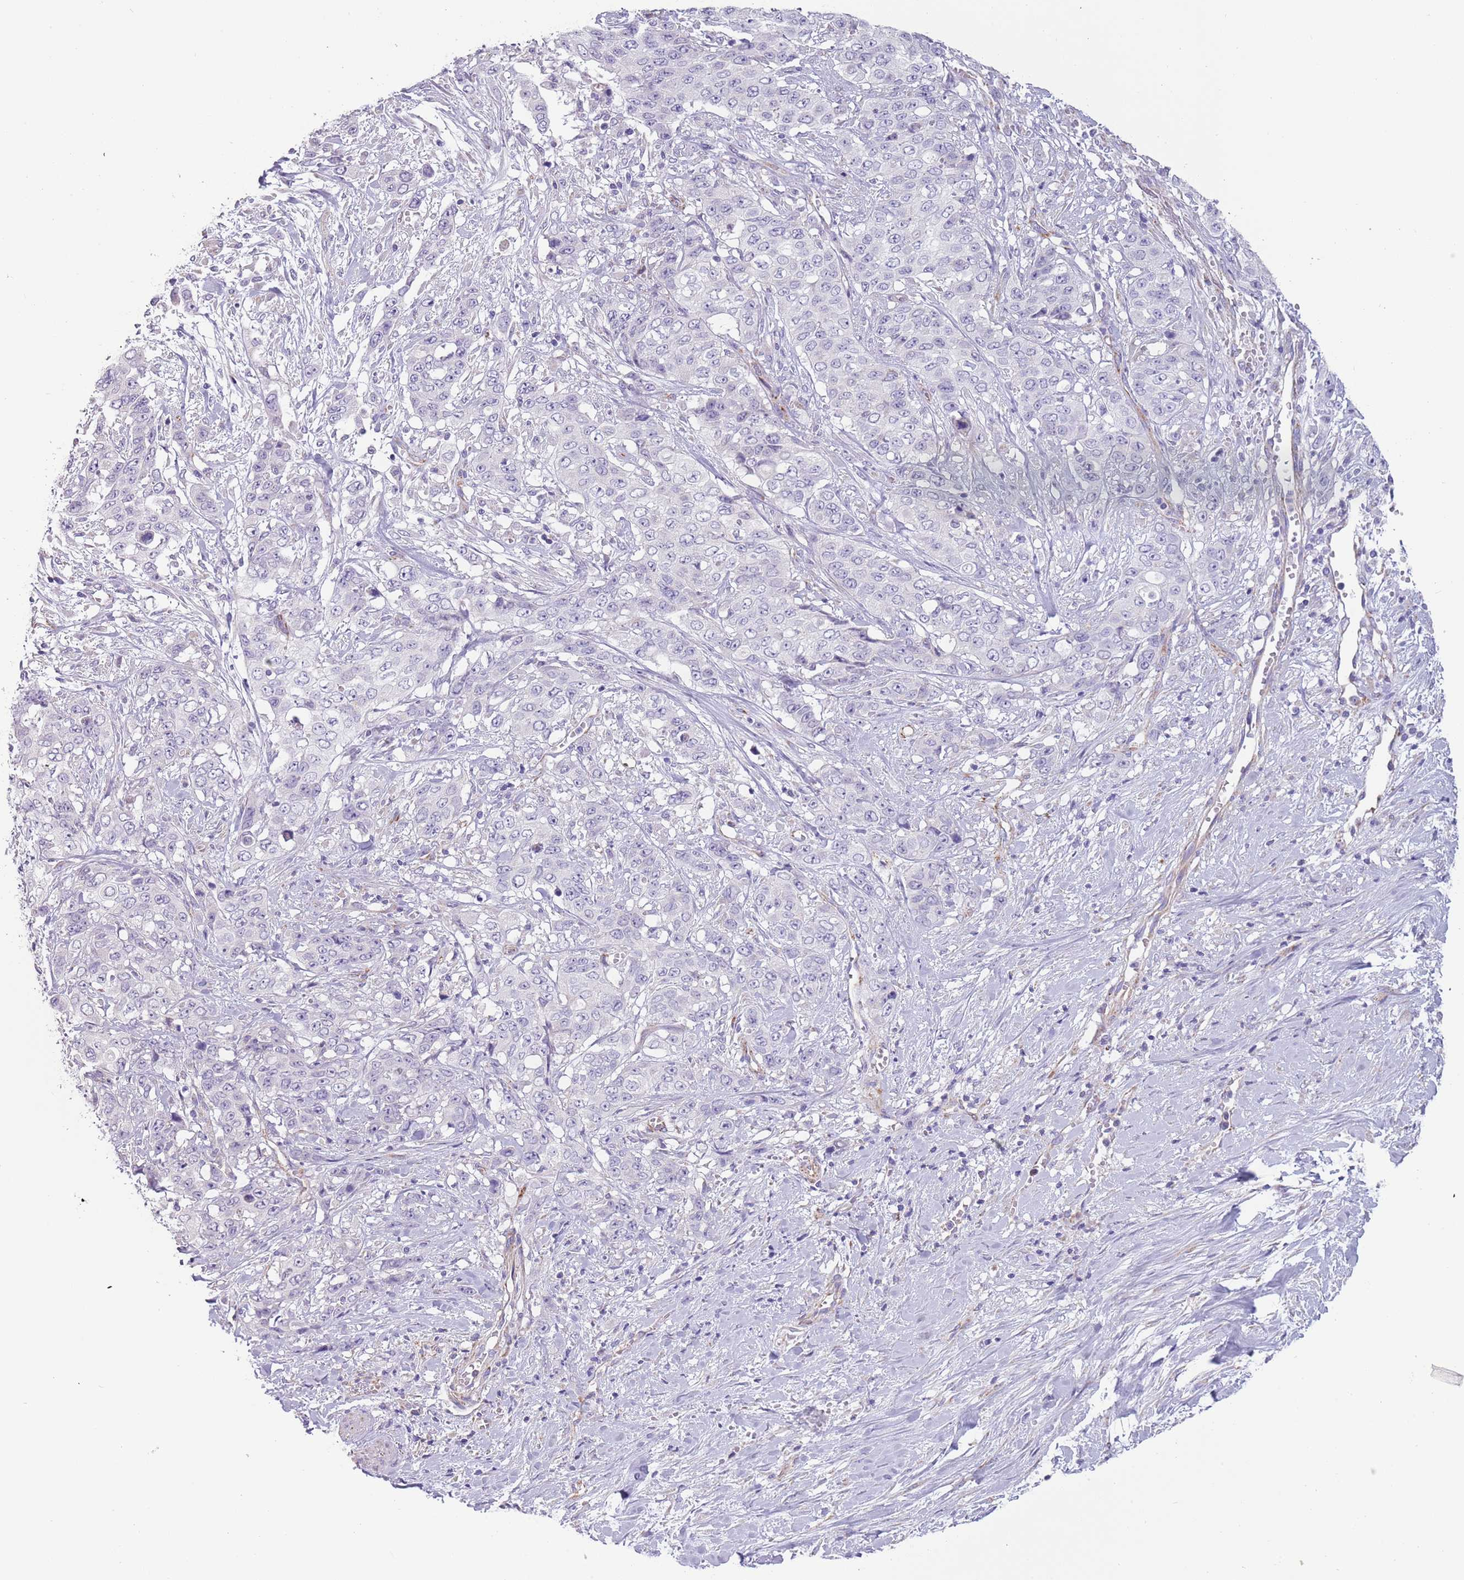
{"staining": {"intensity": "negative", "quantity": "none", "location": "none"}, "tissue": "stomach cancer", "cell_type": "Tumor cells", "image_type": "cancer", "snomed": [{"axis": "morphology", "description": "Adenocarcinoma, NOS"}, {"axis": "topography", "description": "Stomach, upper"}], "caption": "This is an immunohistochemistry image of human stomach adenocarcinoma. There is no positivity in tumor cells.", "gene": "RNF222", "patient": {"sex": "male", "age": 62}}